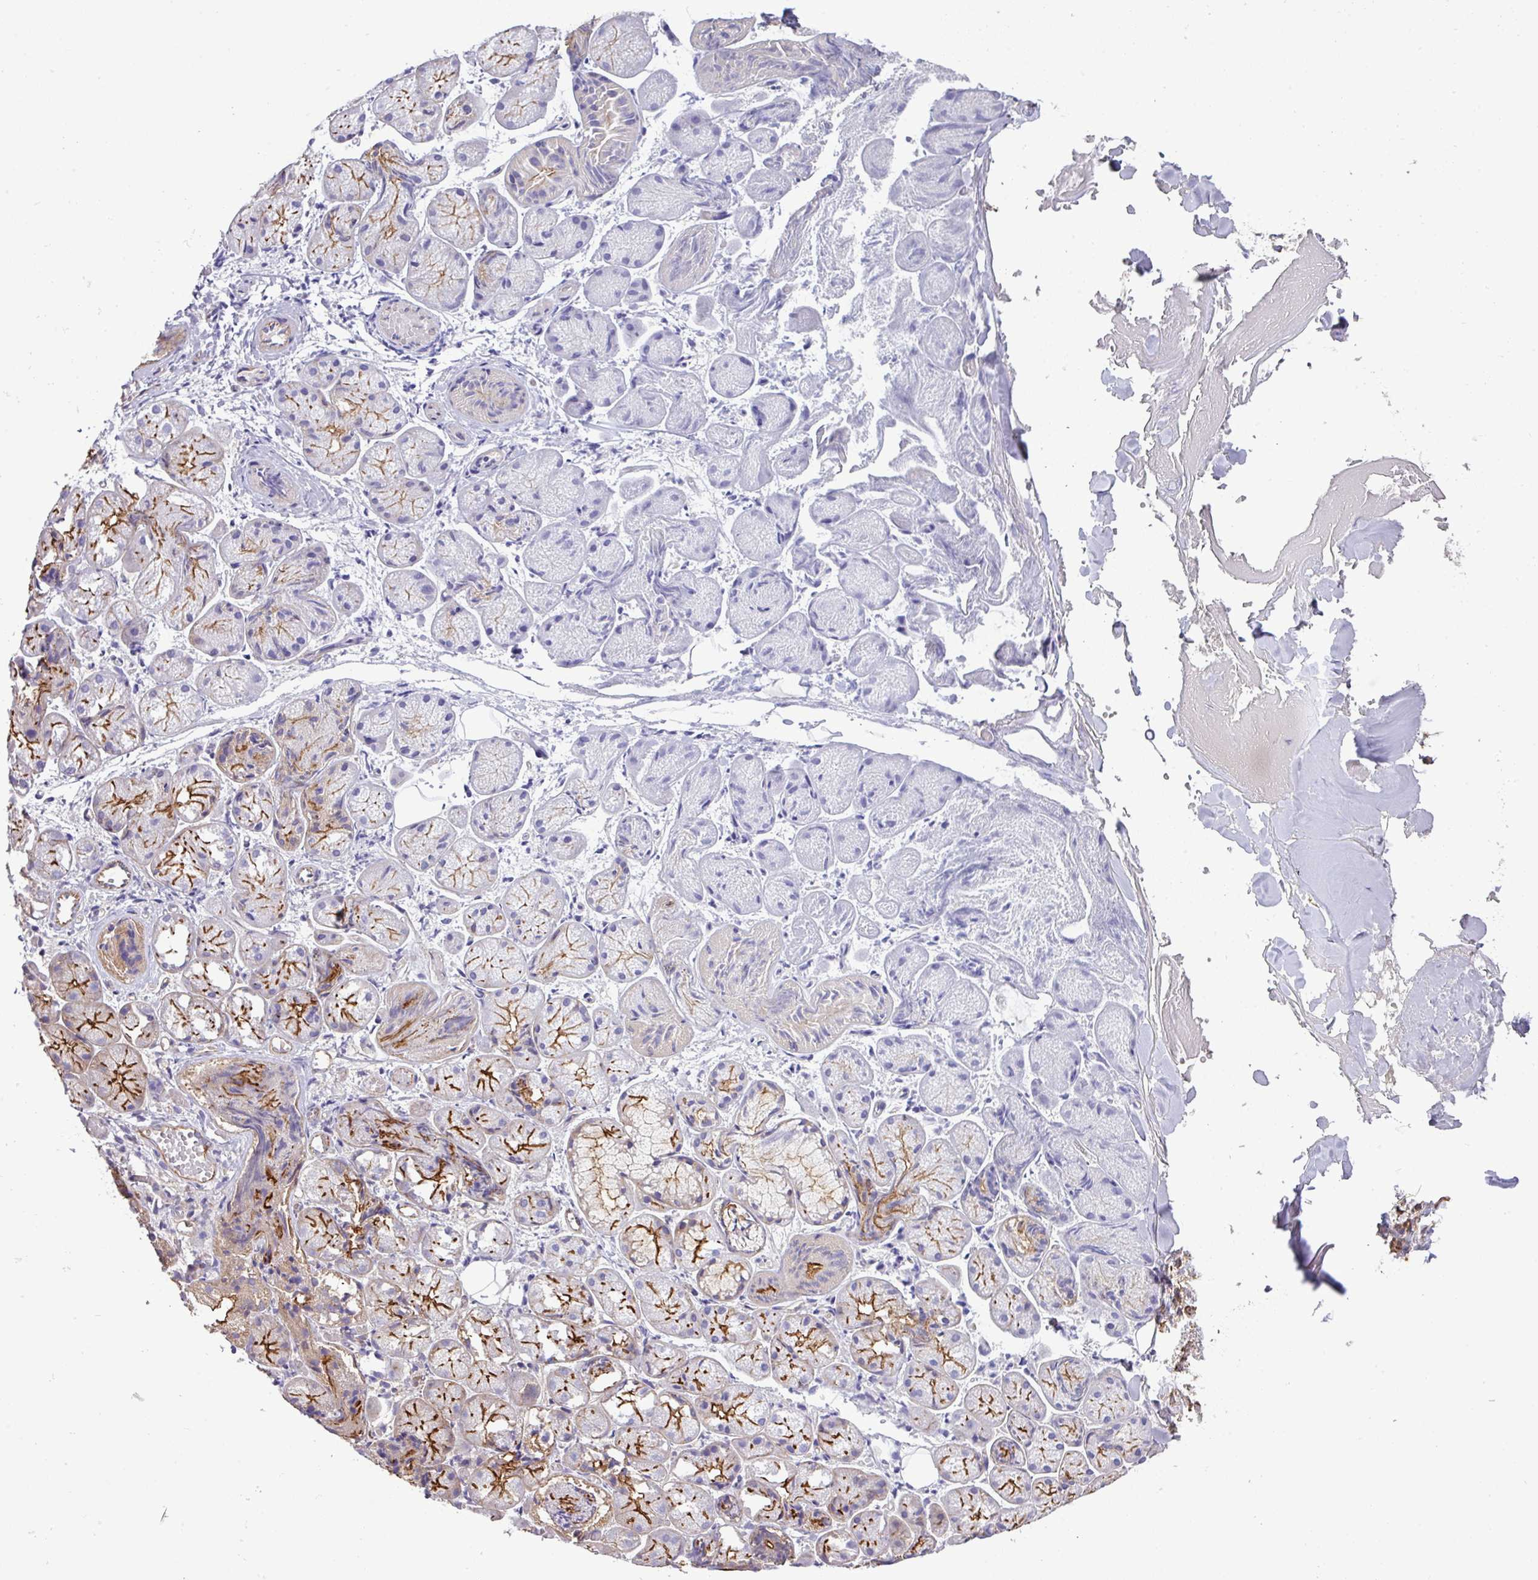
{"staining": {"intensity": "moderate", "quantity": "25%-75%", "location": "cytoplasmic/membranous"}, "tissue": "salivary gland", "cell_type": "Glandular cells", "image_type": "normal", "snomed": [{"axis": "morphology", "description": "Normal tissue, NOS"}, {"axis": "topography", "description": "Salivary gland"}], "caption": "Immunohistochemical staining of normal human salivary gland shows medium levels of moderate cytoplasmic/membranous expression in about 25%-75% of glandular cells.", "gene": "LRRC53", "patient": {"sex": "female", "age": 24}}